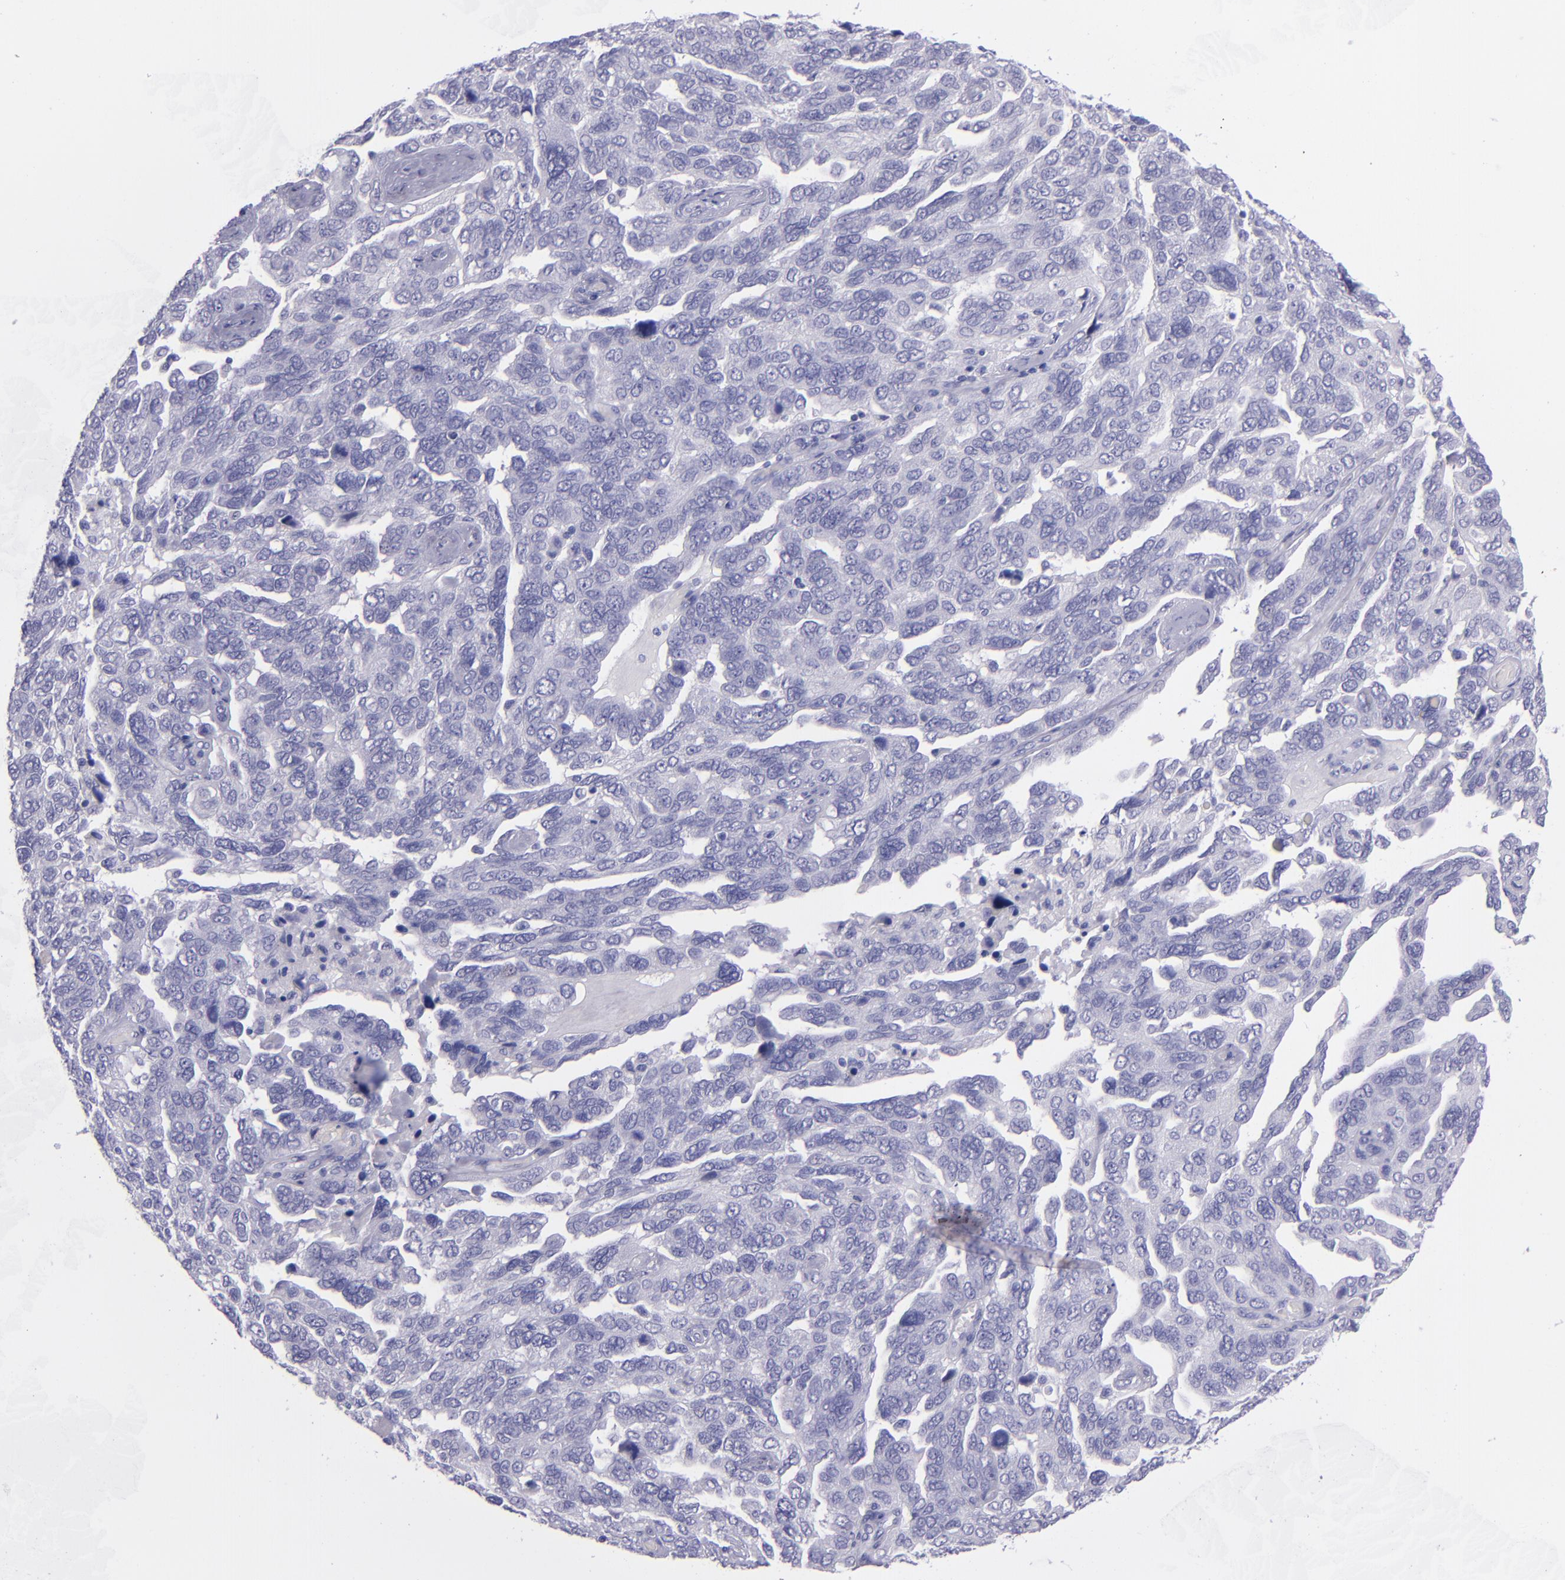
{"staining": {"intensity": "negative", "quantity": "none", "location": "none"}, "tissue": "ovarian cancer", "cell_type": "Tumor cells", "image_type": "cancer", "snomed": [{"axis": "morphology", "description": "Cystadenocarcinoma, serous, NOS"}, {"axis": "topography", "description": "Ovary"}], "caption": "A photomicrograph of human serous cystadenocarcinoma (ovarian) is negative for staining in tumor cells. The staining was performed using DAB (3,3'-diaminobenzidine) to visualize the protein expression in brown, while the nuclei were stained in blue with hematoxylin (Magnification: 20x).", "gene": "TNNT3", "patient": {"sex": "female", "age": 64}}